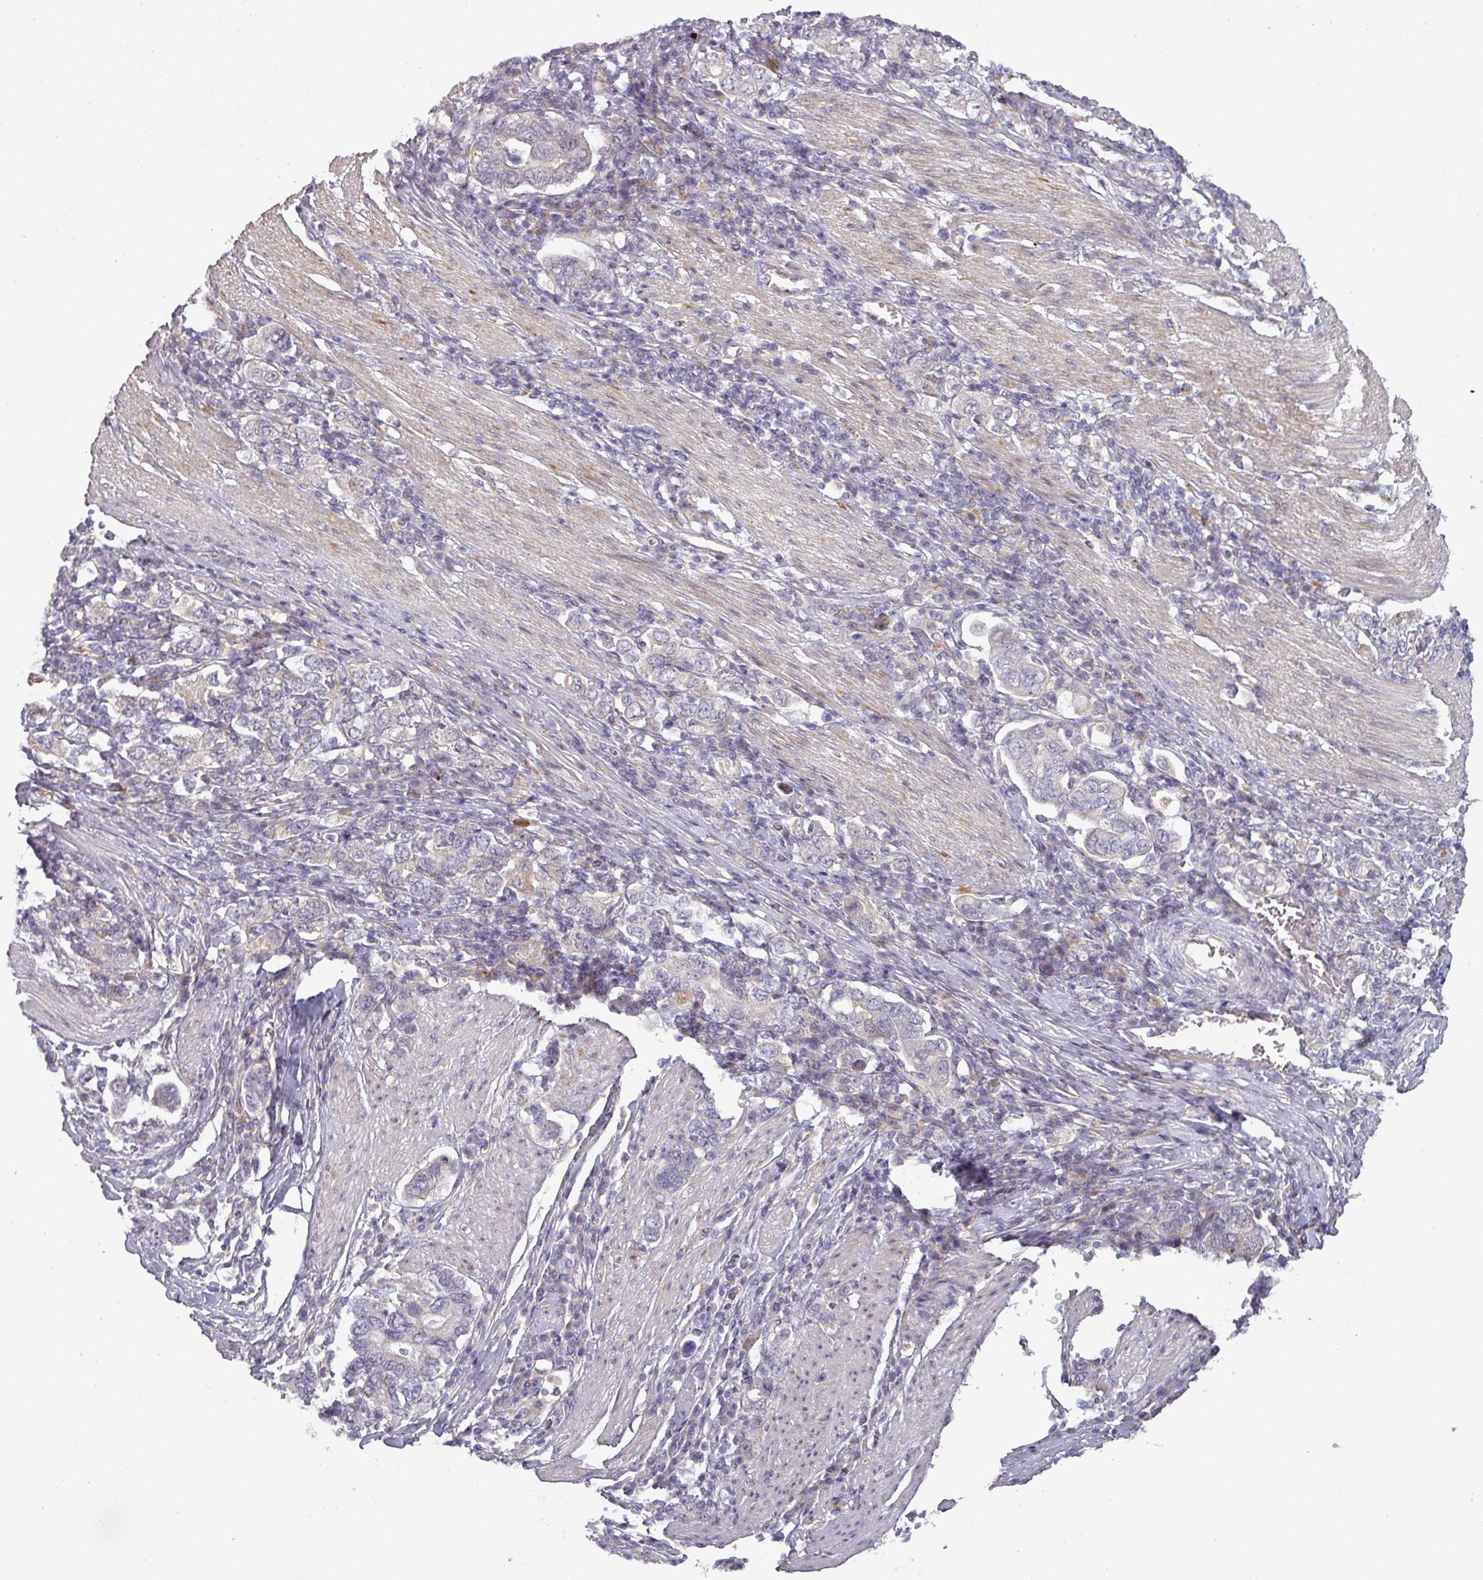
{"staining": {"intensity": "negative", "quantity": "none", "location": "none"}, "tissue": "stomach cancer", "cell_type": "Tumor cells", "image_type": "cancer", "snomed": [{"axis": "morphology", "description": "Adenocarcinoma, NOS"}, {"axis": "topography", "description": "Stomach, upper"}, {"axis": "topography", "description": "Stomach"}], "caption": "The immunohistochemistry (IHC) photomicrograph has no significant positivity in tumor cells of stomach cancer (adenocarcinoma) tissue.", "gene": "C2orf16", "patient": {"sex": "male", "age": 62}}